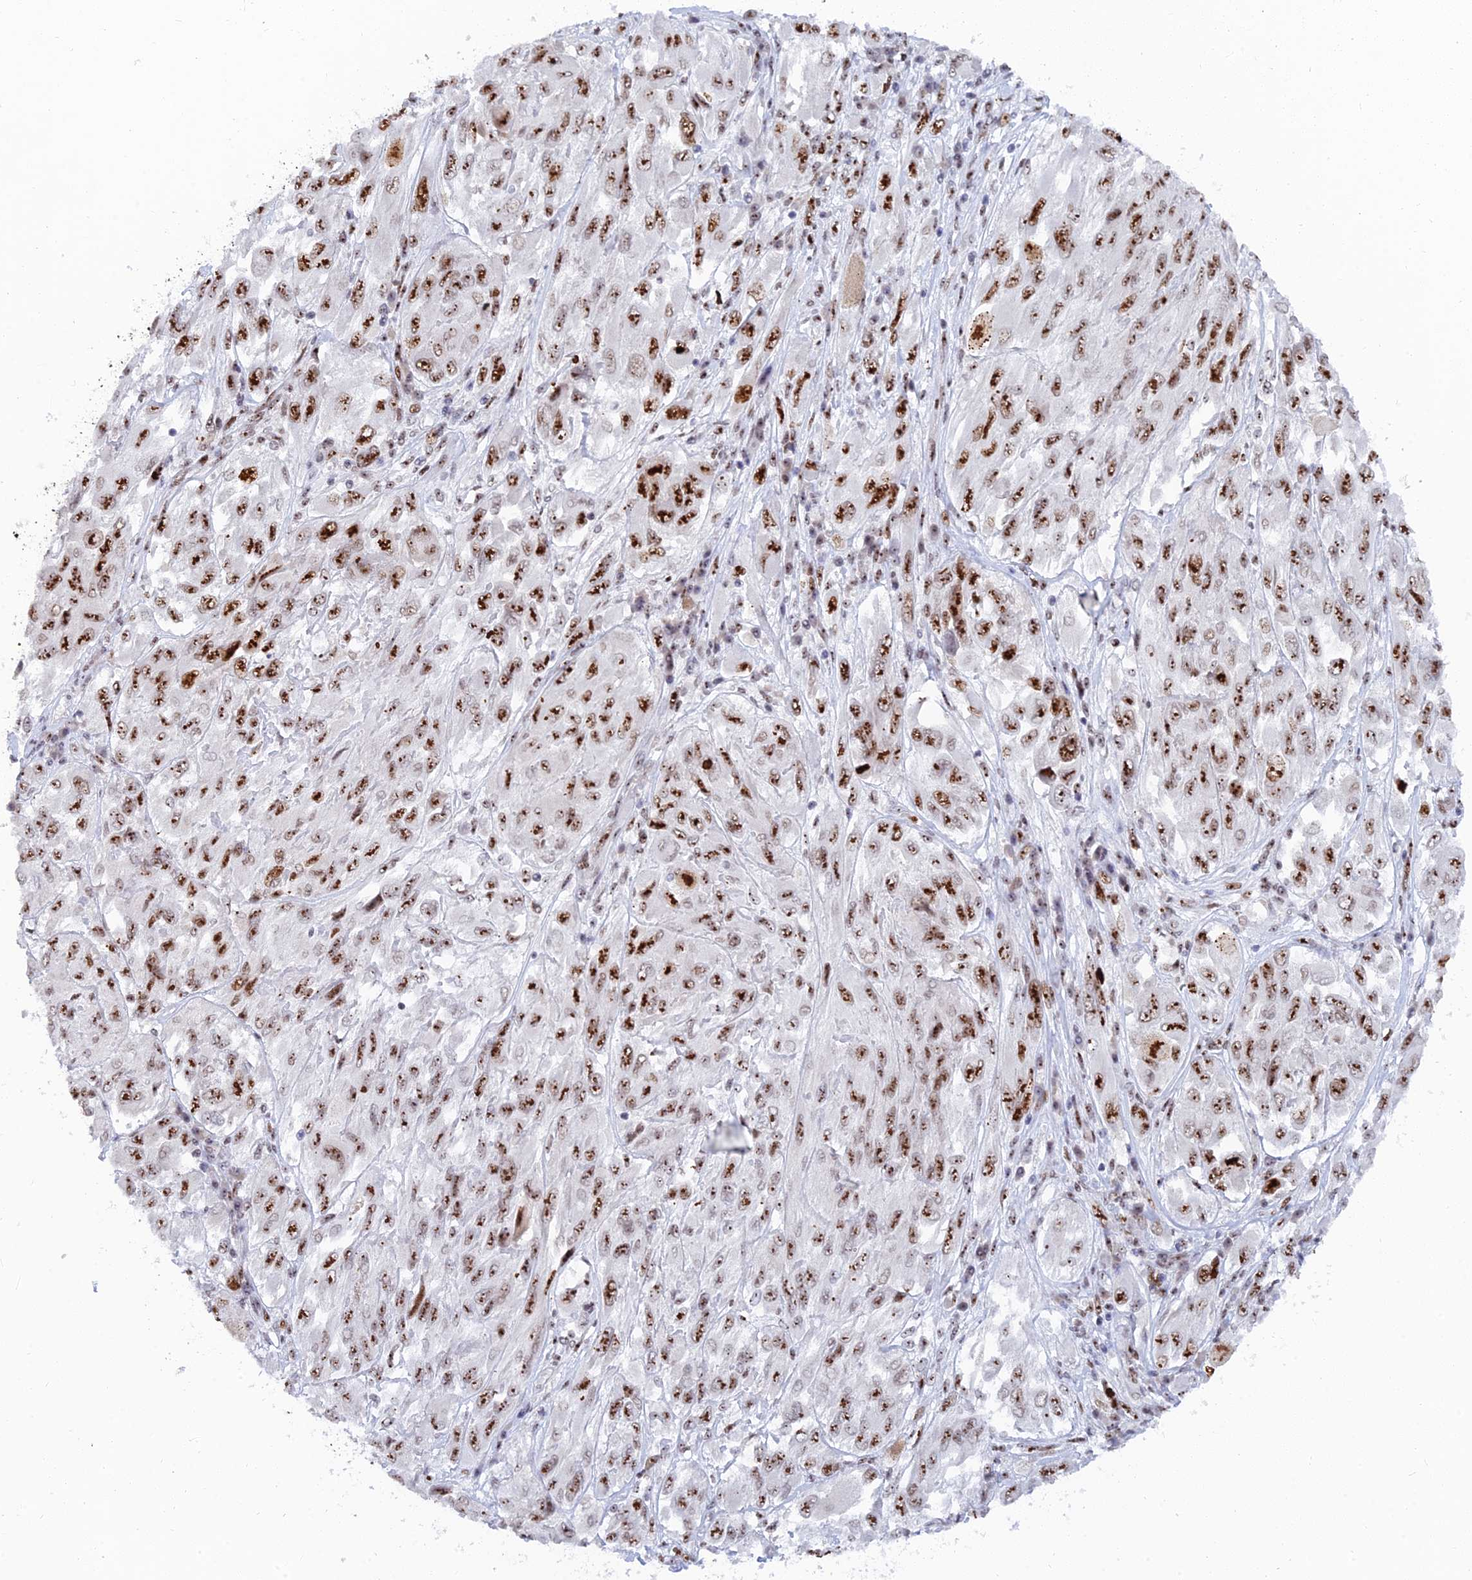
{"staining": {"intensity": "strong", "quantity": ">75%", "location": "nuclear"}, "tissue": "melanoma", "cell_type": "Tumor cells", "image_type": "cancer", "snomed": [{"axis": "morphology", "description": "Malignant melanoma, NOS"}, {"axis": "topography", "description": "Skin"}], "caption": "Immunohistochemistry (IHC) (DAB (3,3'-diaminobenzidine)) staining of malignant melanoma exhibits strong nuclear protein positivity in about >75% of tumor cells. The staining was performed using DAB (3,3'-diaminobenzidine) to visualize the protein expression in brown, while the nuclei were stained in blue with hematoxylin (Magnification: 20x).", "gene": "RSL1D1", "patient": {"sex": "female", "age": 91}}